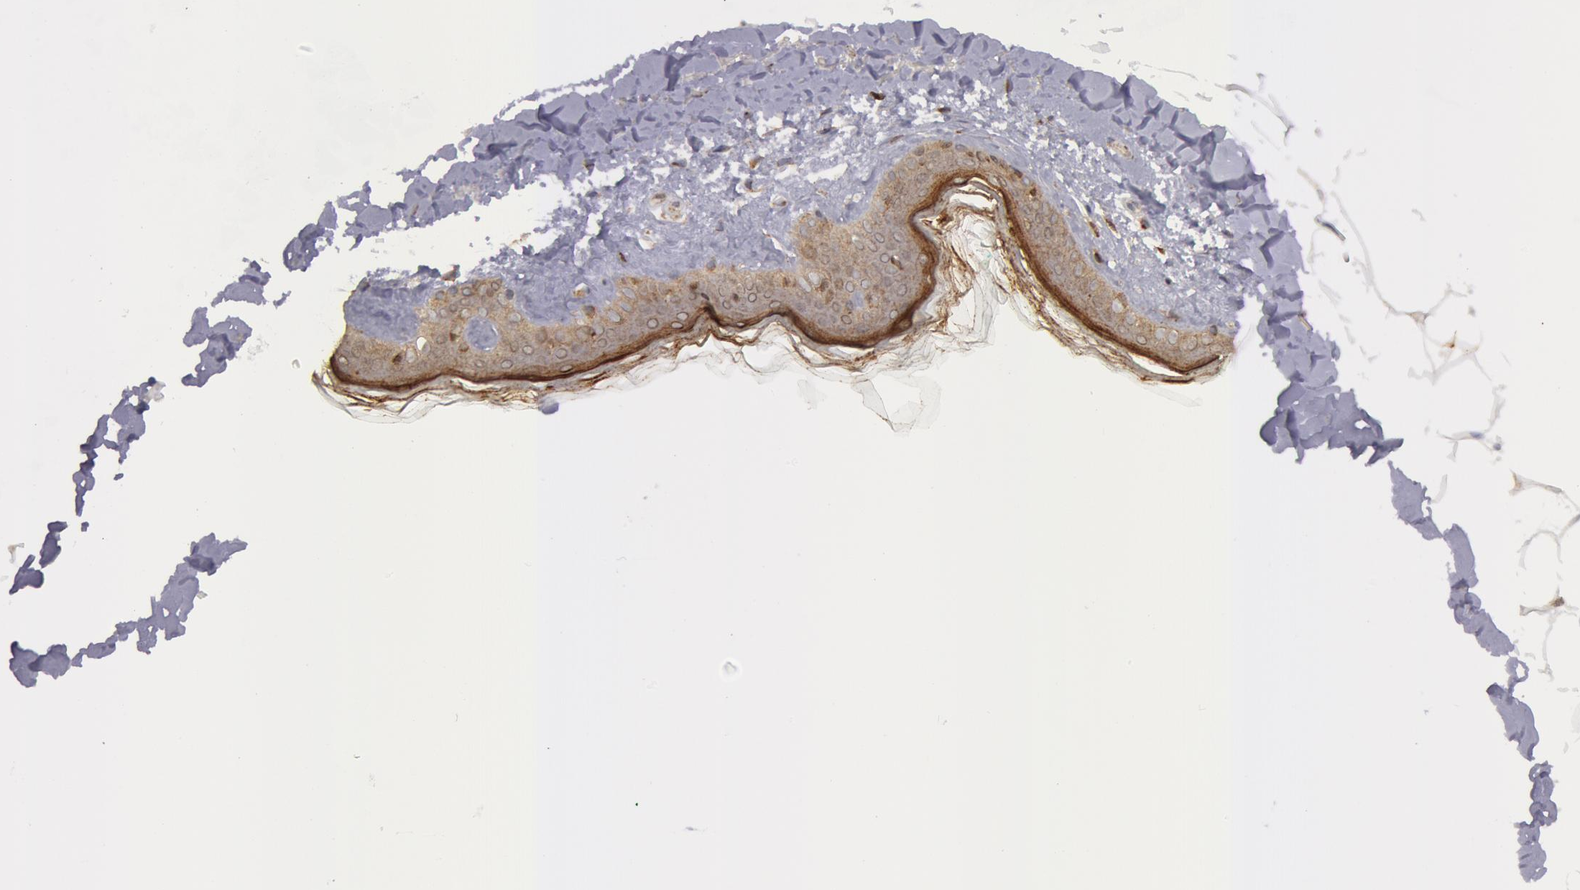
{"staining": {"intensity": "moderate", "quantity": ">75%", "location": "cytoplasmic/membranous"}, "tissue": "skin", "cell_type": "Fibroblasts", "image_type": "normal", "snomed": [{"axis": "morphology", "description": "Normal tissue, NOS"}, {"axis": "topography", "description": "Skin"}], "caption": "Fibroblasts demonstrate medium levels of moderate cytoplasmic/membranous positivity in approximately >75% of cells in benign human skin.", "gene": "ERBB2", "patient": {"sex": "female", "age": 56}}